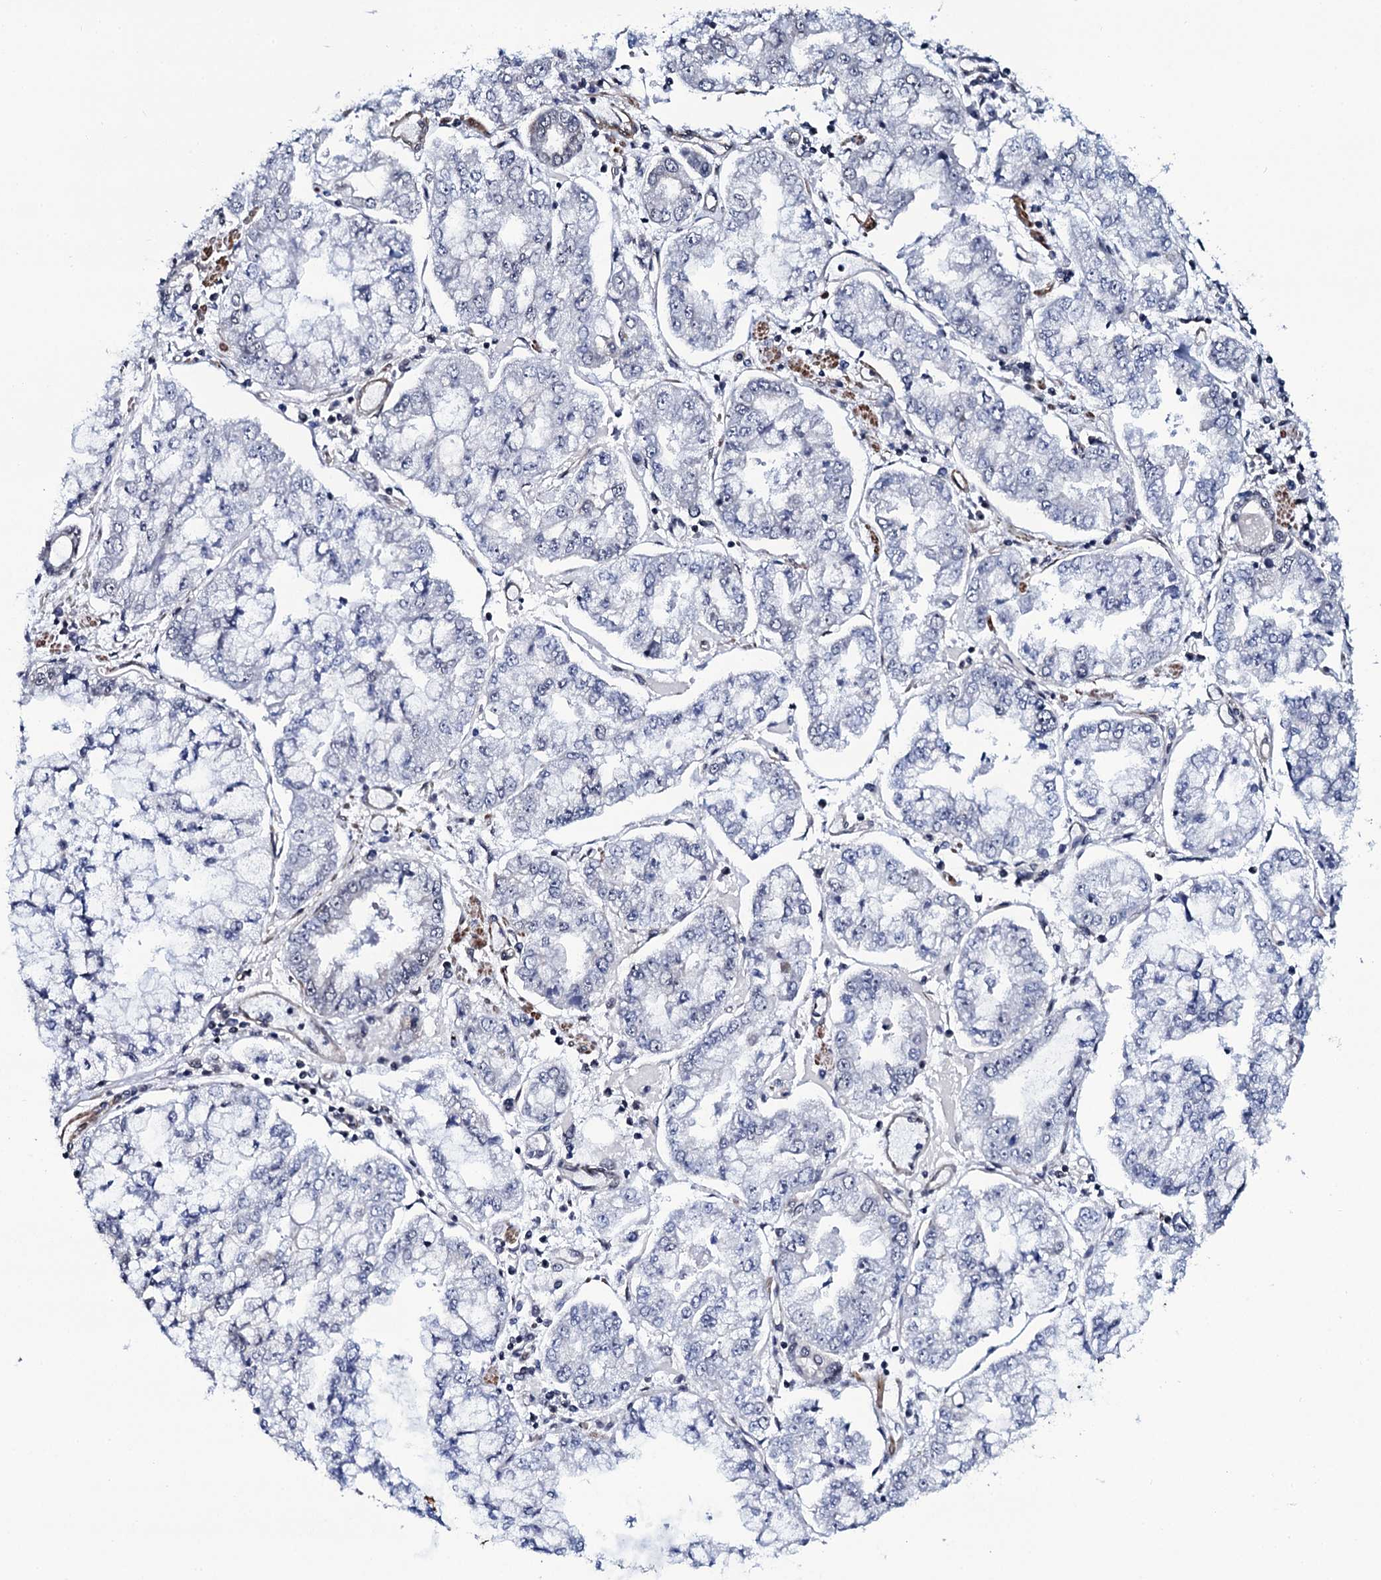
{"staining": {"intensity": "negative", "quantity": "none", "location": "none"}, "tissue": "stomach cancer", "cell_type": "Tumor cells", "image_type": "cancer", "snomed": [{"axis": "morphology", "description": "Adenocarcinoma, NOS"}, {"axis": "topography", "description": "Stomach"}], "caption": "Immunohistochemistry image of adenocarcinoma (stomach) stained for a protein (brown), which demonstrates no expression in tumor cells.", "gene": "CWC15", "patient": {"sex": "male", "age": 76}}